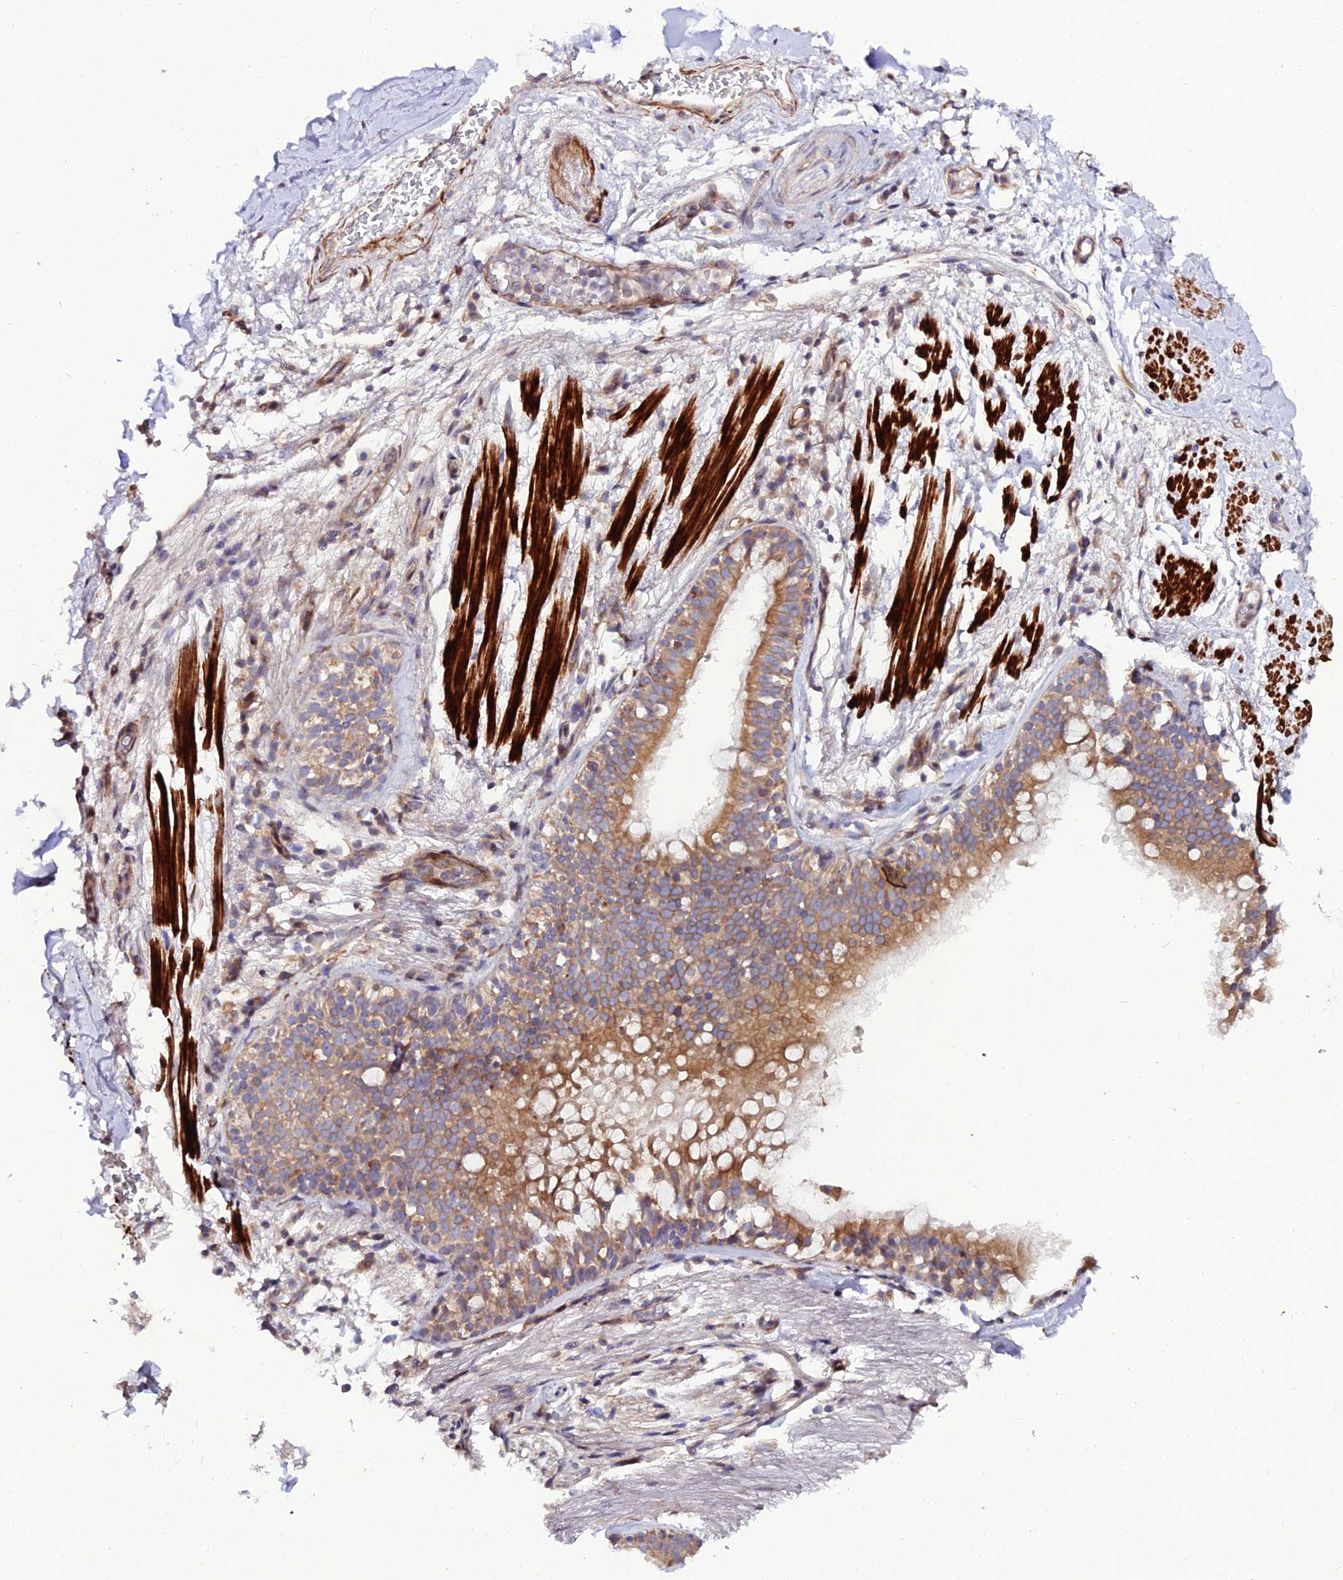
{"staining": {"intensity": "negative", "quantity": "none", "location": "none"}, "tissue": "soft tissue", "cell_type": "Fibroblasts", "image_type": "normal", "snomed": [{"axis": "morphology", "description": "Normal tissue, NOS"}, {"axis": "topography", "description": "Lymph node"}, {"axis": "topography", "description": "Cartilage tissue"}, {"axis": "topography", "description": "Bronchus"}], "caption": "This is an immunohistochemistry image of normal soft tissue. There is no expression in fibroblasts.", "gene": "ARL6IP1", "patient": {"sex": "male", "age": 63}}